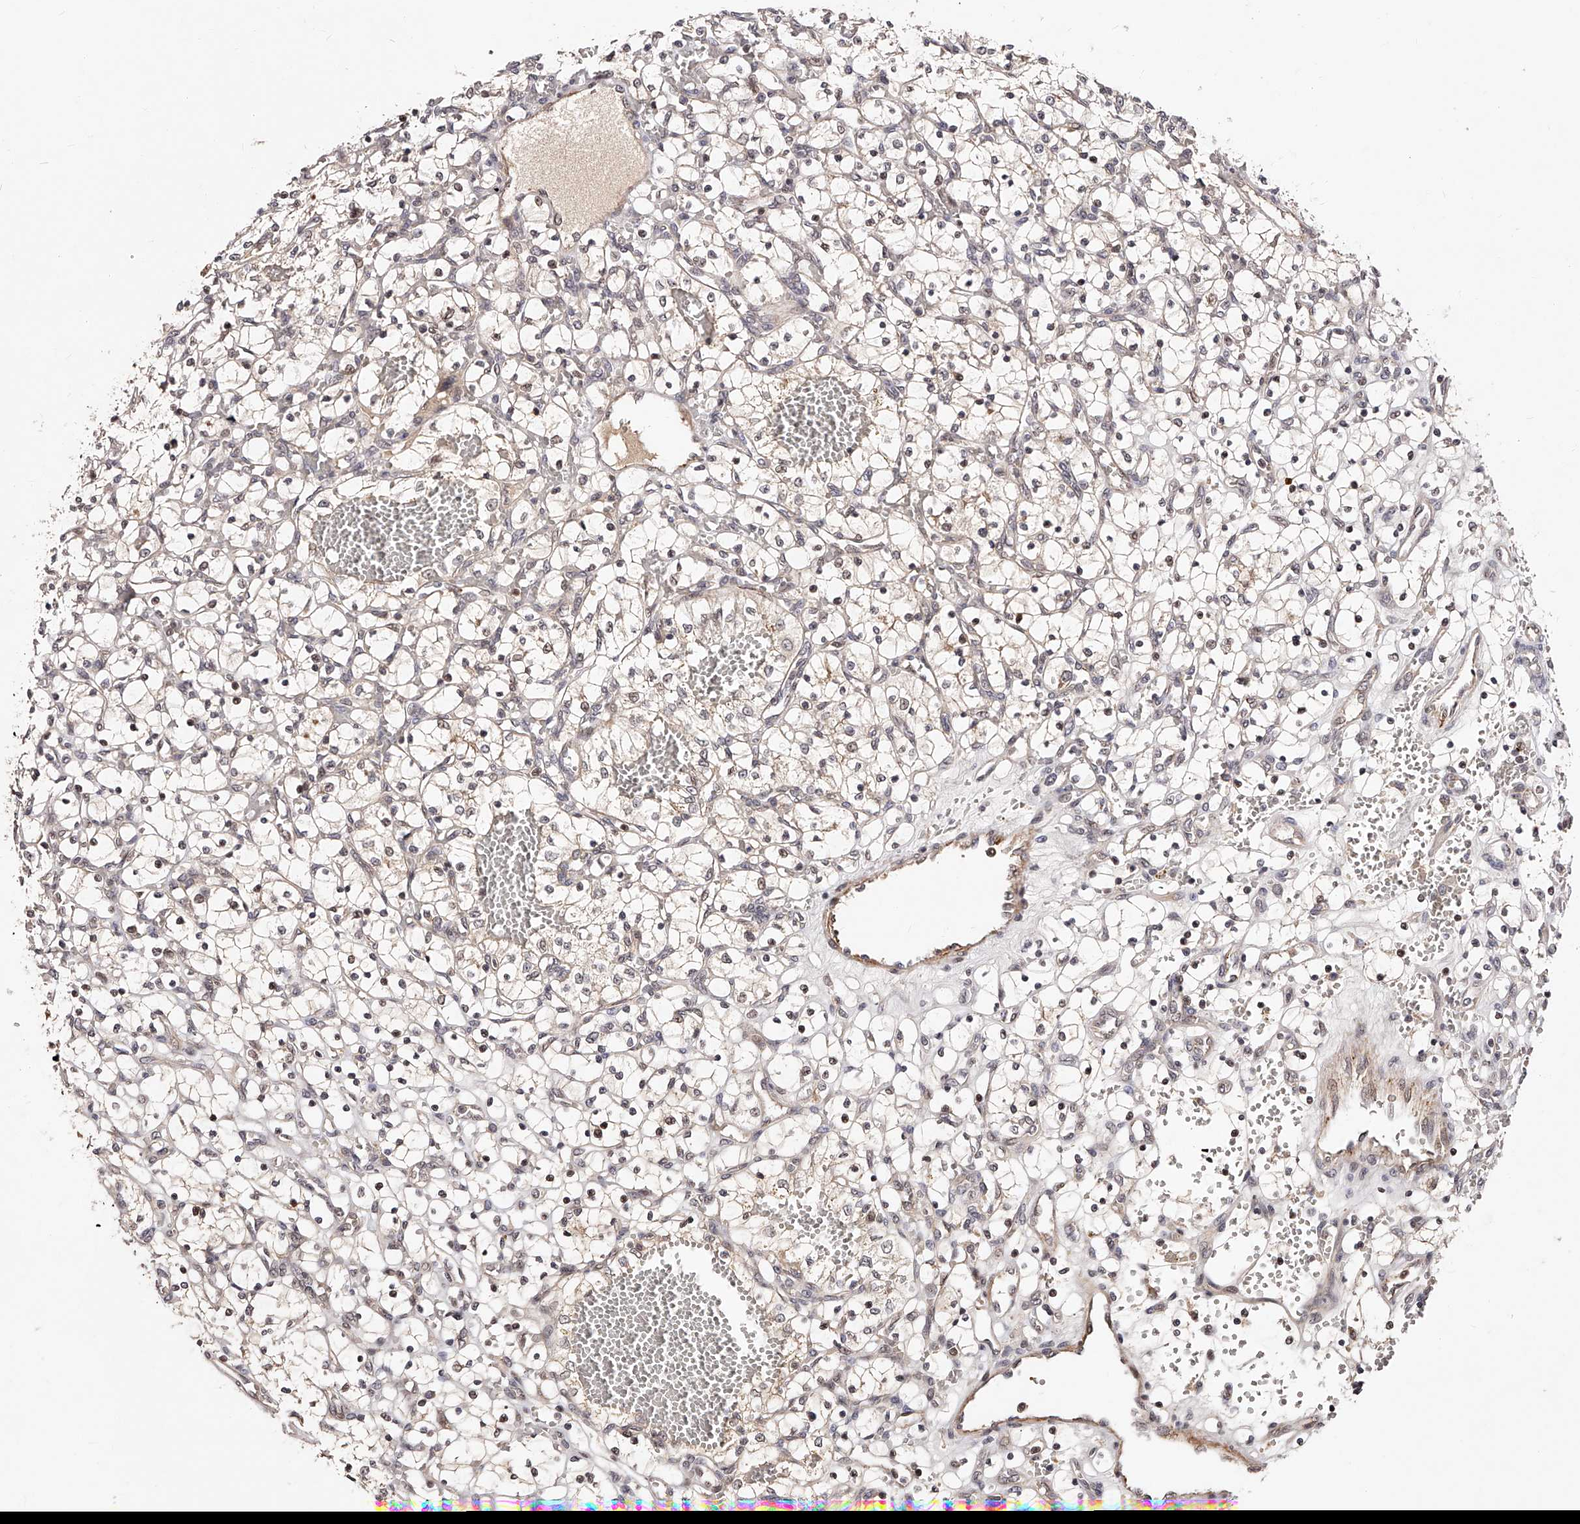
{"staining": {"intensity": "weak", "quantity": "<25%", "location": "cytoplasmic/membranous,nuclear"}, "tissue": "renal cancer", "cell_type": "Tumor cells", "image_type": "cancer", "snomed": [{"axis": "morphology", "description": "Adenocarcinoma, NOS"}, {"axis": "topography", "description": "Kidney"}], "caption": "This is an immunohistochemistry micrograph of human renal cancer. There is no positivity in tumor cells.", "gene": "CUL7", "patient": {"sex": "female", "age": 69}}